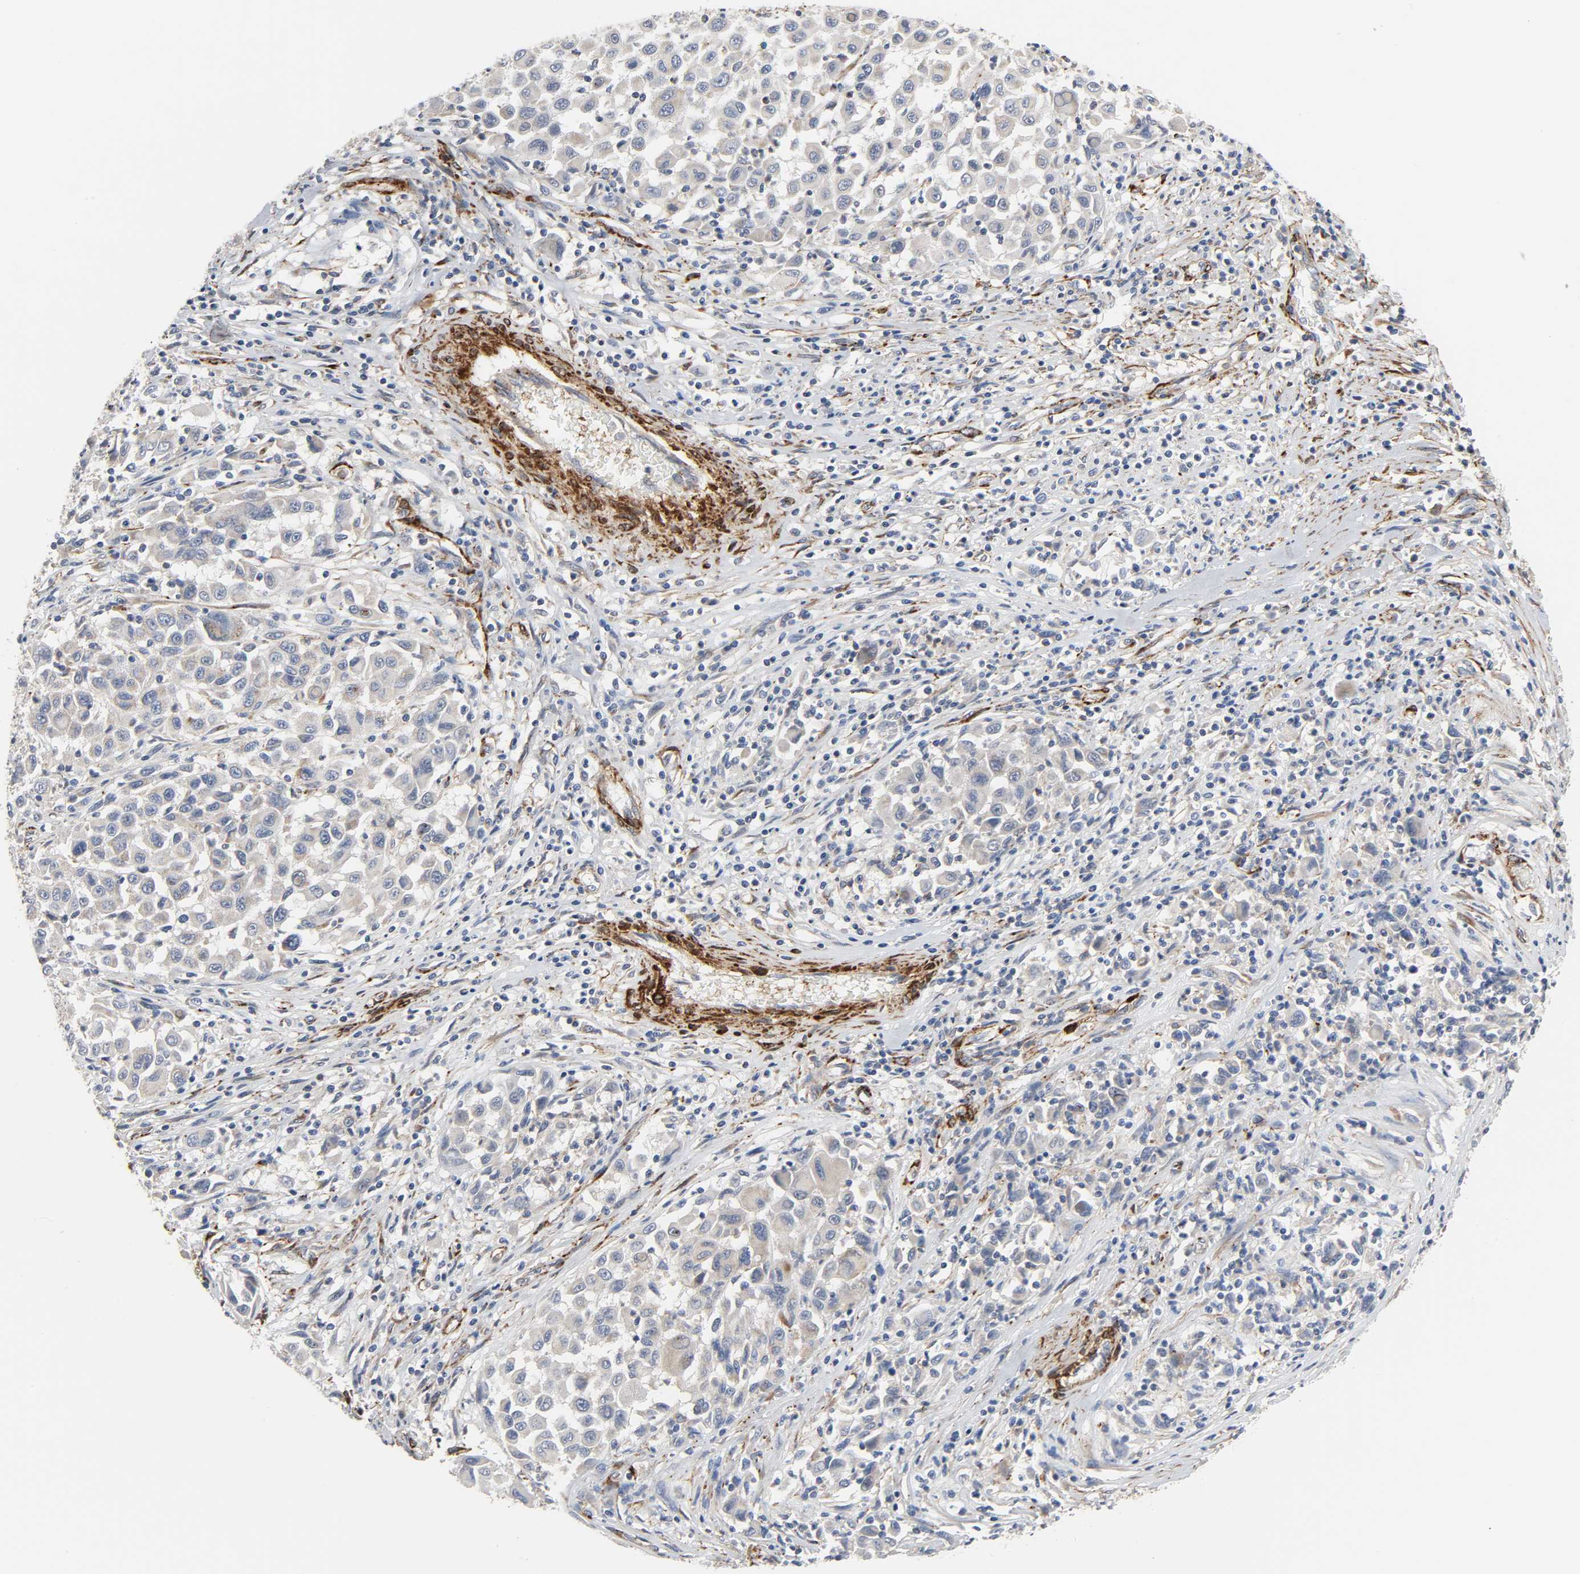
{"staining": {"intensity": "negative", "quantity": "none", "location": "none"}, "tissue": "melanoma", "cell_type": "Tumor cells", "image_type": "cancer", "snomed": [{"axis": "morphology", "description": "Malignant melanoma, Metastatic site"}, {"axis": "topography", "description": "Lymph node"}], "caption": "Protein analysis of malignant melanoma (metastatic site) exhibits no significant staining in tumor cells.", "gene": "ARHGAP1", "patient": {"sex": "male", "age": 61}}